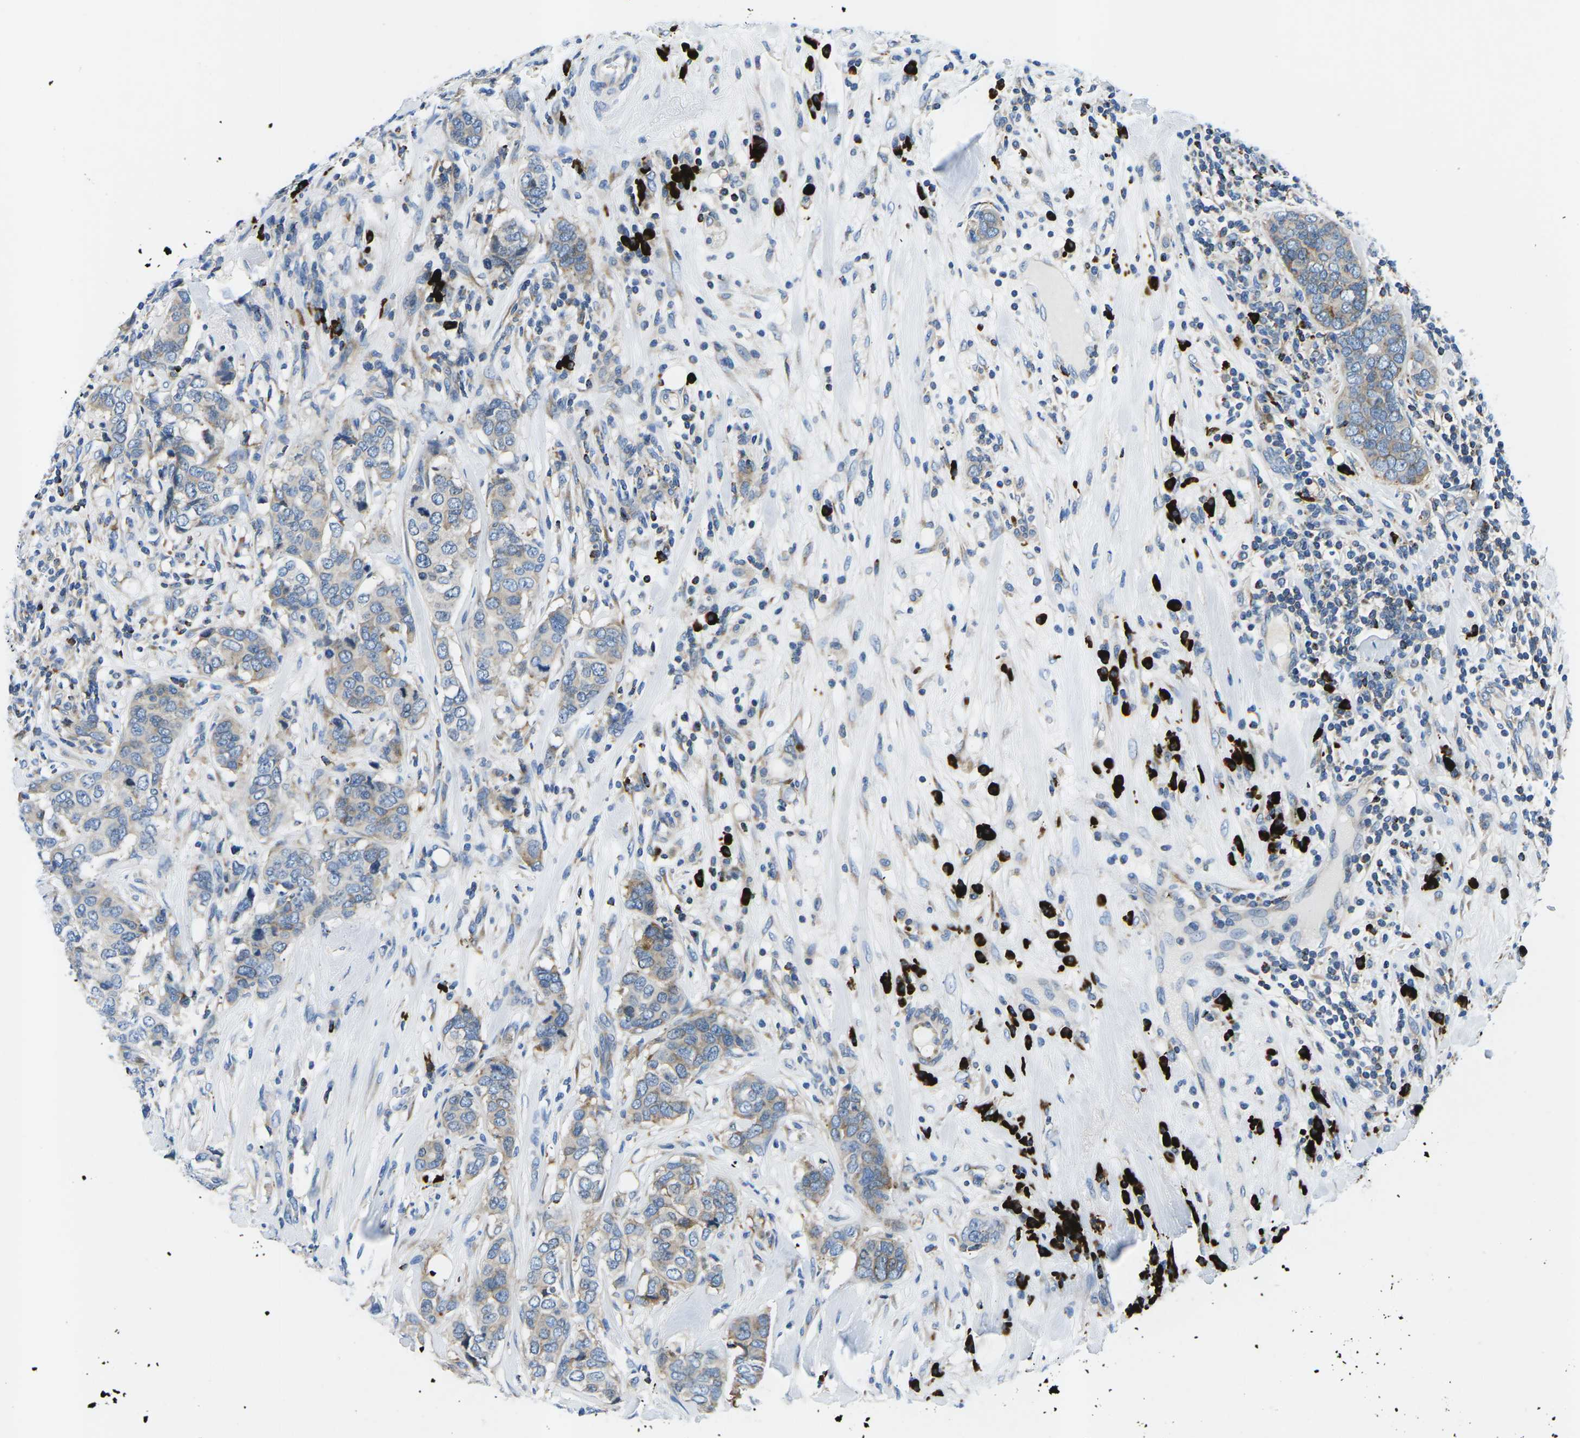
{"staining": {"intensity": "negative", "quantity": "none", "location": "none"}, "tissue": "breast cancer", "cell_type": "Tumor cells", "image_type": "cancer", "snomed": [{"axis": "morphology", "description": "Lobular carcinoma"}, {"axis": "topography", "description": "Breast"}], "caption": "High magnification brightfield microscopy of breast lobular carcinoma stained with DAB (3,3'-diaminobenzidine) (brown) and counterstained with hematoxylin (blue): tumor cells show no significant staining.", "gene": "MC4R", "patient": {"sex": "female", "age": 59}}